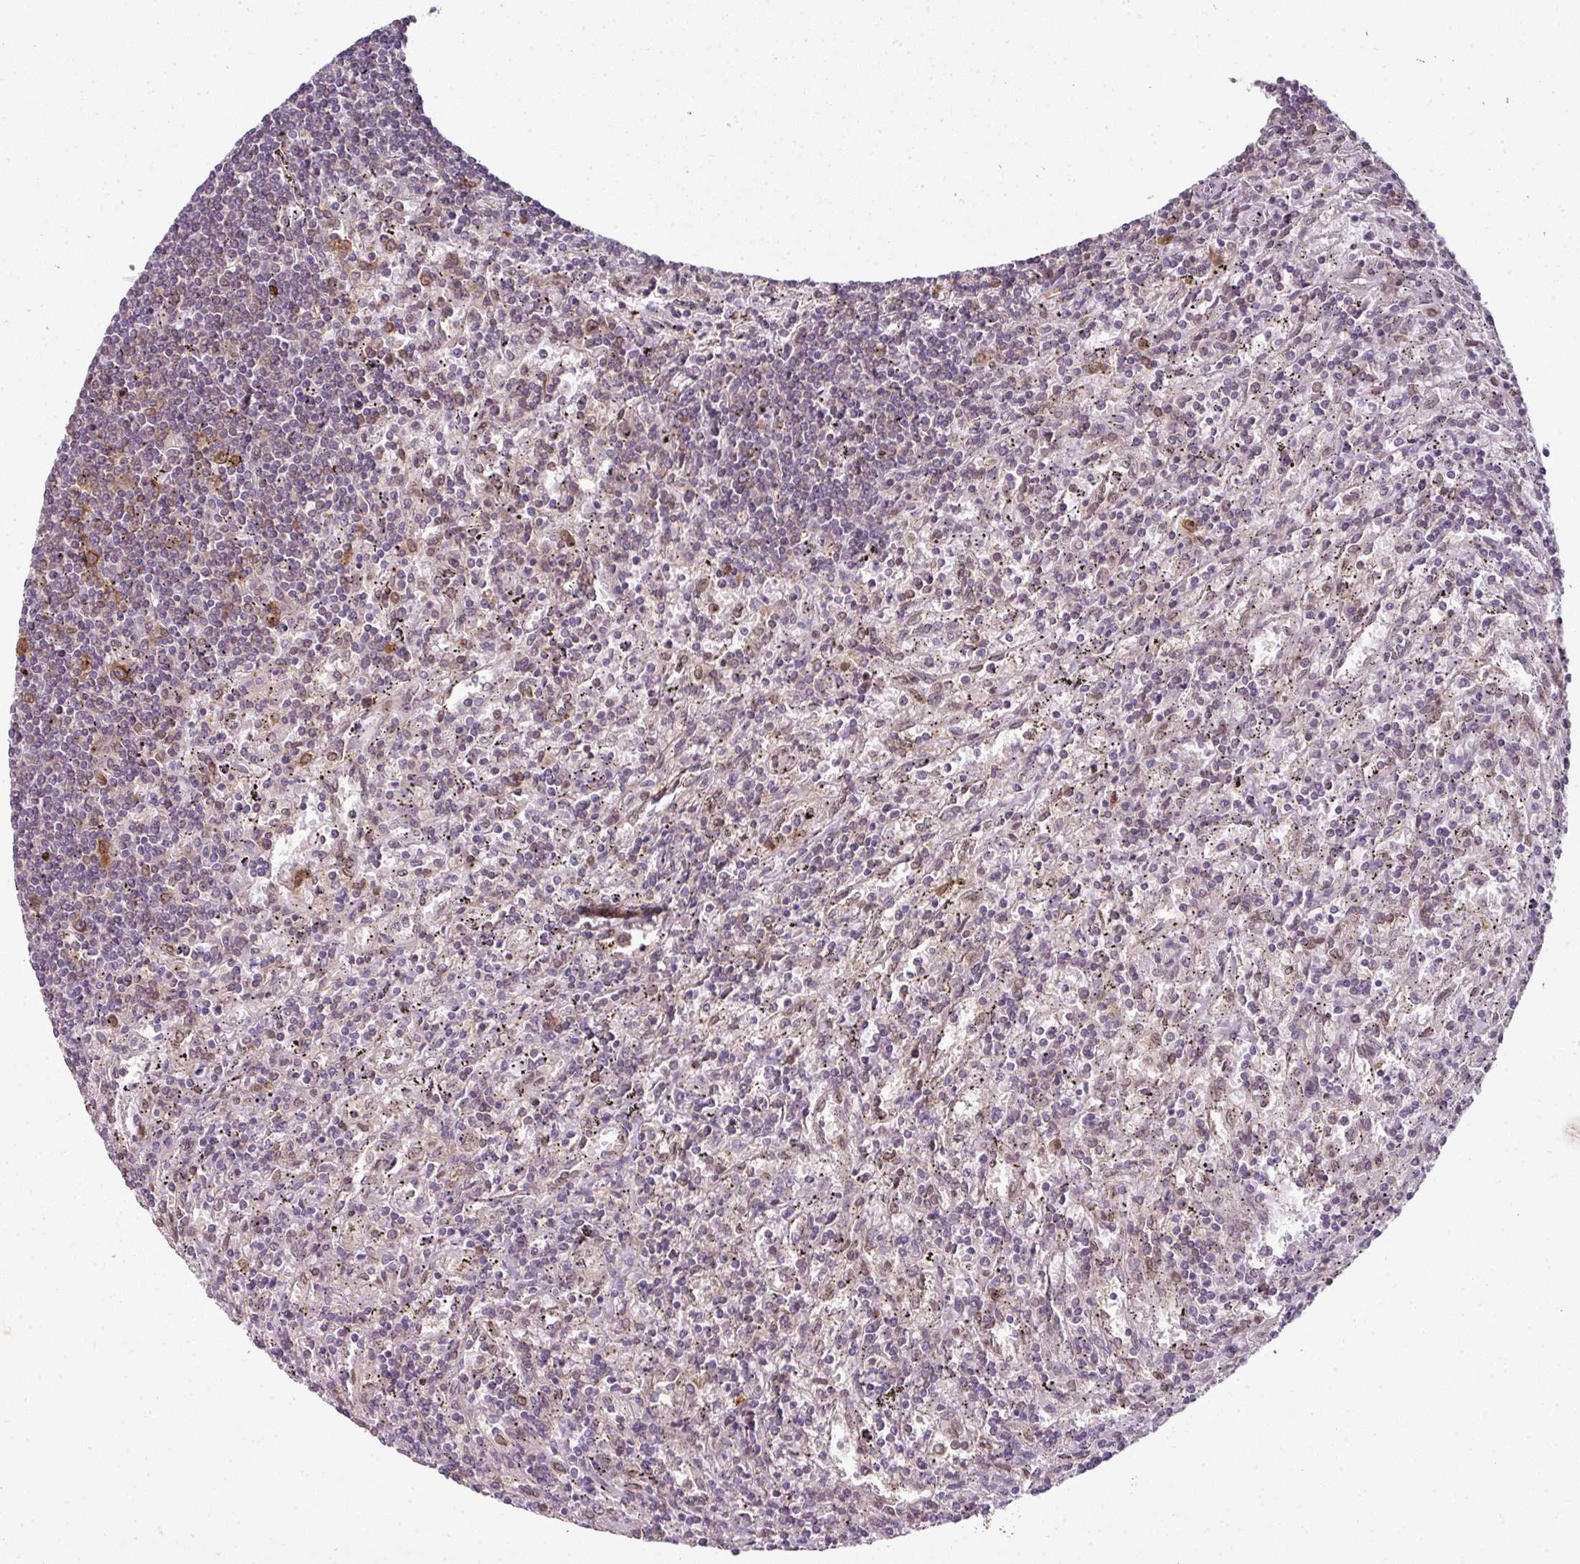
{"staining": {"intensity": "negative", "quantity": "none", "location": "none"}, "tissue": "lymphoma", "cell_type": "Tumor cells", "image_type": "cancer", "snomed": [{"axis": "morphology", "description": "Malignant lymphoma, non-Hodgkin's type, Low grade"}, {"axis": "topography", "description": "Spleen"}], "caption": "Immunohistochemistry (IHC) micrograph of human lymphoma stained for a protein (brown), which displays no staining in tumor cells. (Stains: DAB IHC with hematoxylin counter stain, Microscopy: brightfield microscopy at high magnification).", "gene": "RANGAP1", "patient": {"sex": "male", "age": 76}}